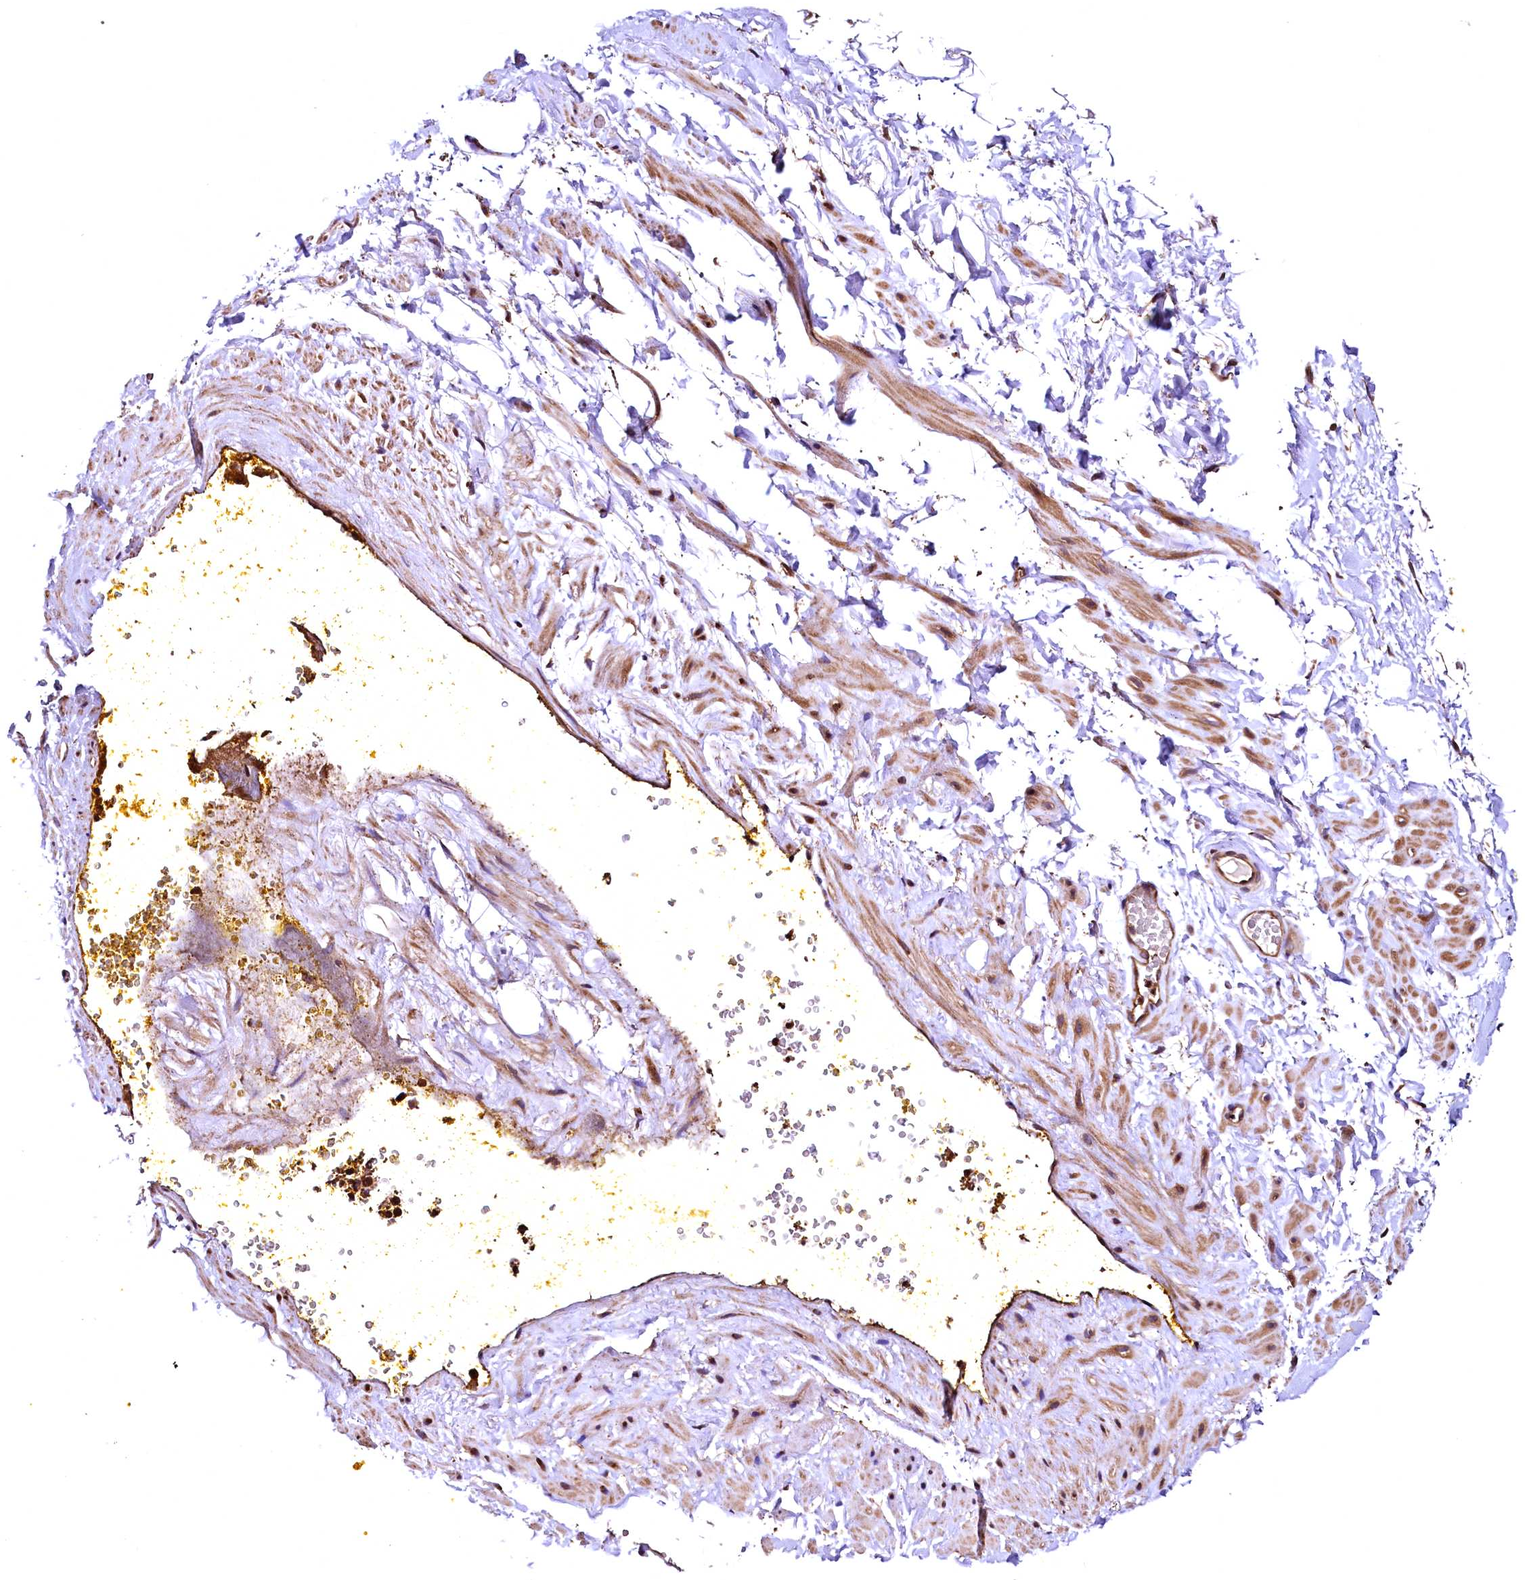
{"staining": {"intensity": "moderate", "quantity": ">75%", "location": "cytoplasmic/membranous"}, "tissue": "soft tissue", "cell_type": "Fibroblasts", "image_type": "normal", "snomed": [{"axis": "morphology", "description": "Normal tissue, NOS"}, {"axis": "morphology", "description": "Adenocarcinoma, Low grade"}, {"axis": "topography", "description": "Prostate"}, {"axis": "topography", "description": "Peripheral nerve tissue"}], "caption": "Fibroblasts show moderate cytoplasmic/membranous positivity in approximately >75% of cells in unremarkable soft tissue. The staining was performed using DAB to visualize the protein expression in brown, while the nuclei were stained in blue with hematoxylin (Magnification: 20x).", "gene": "LRSAM1", "patient": {"sex": "male", "age": 63}}